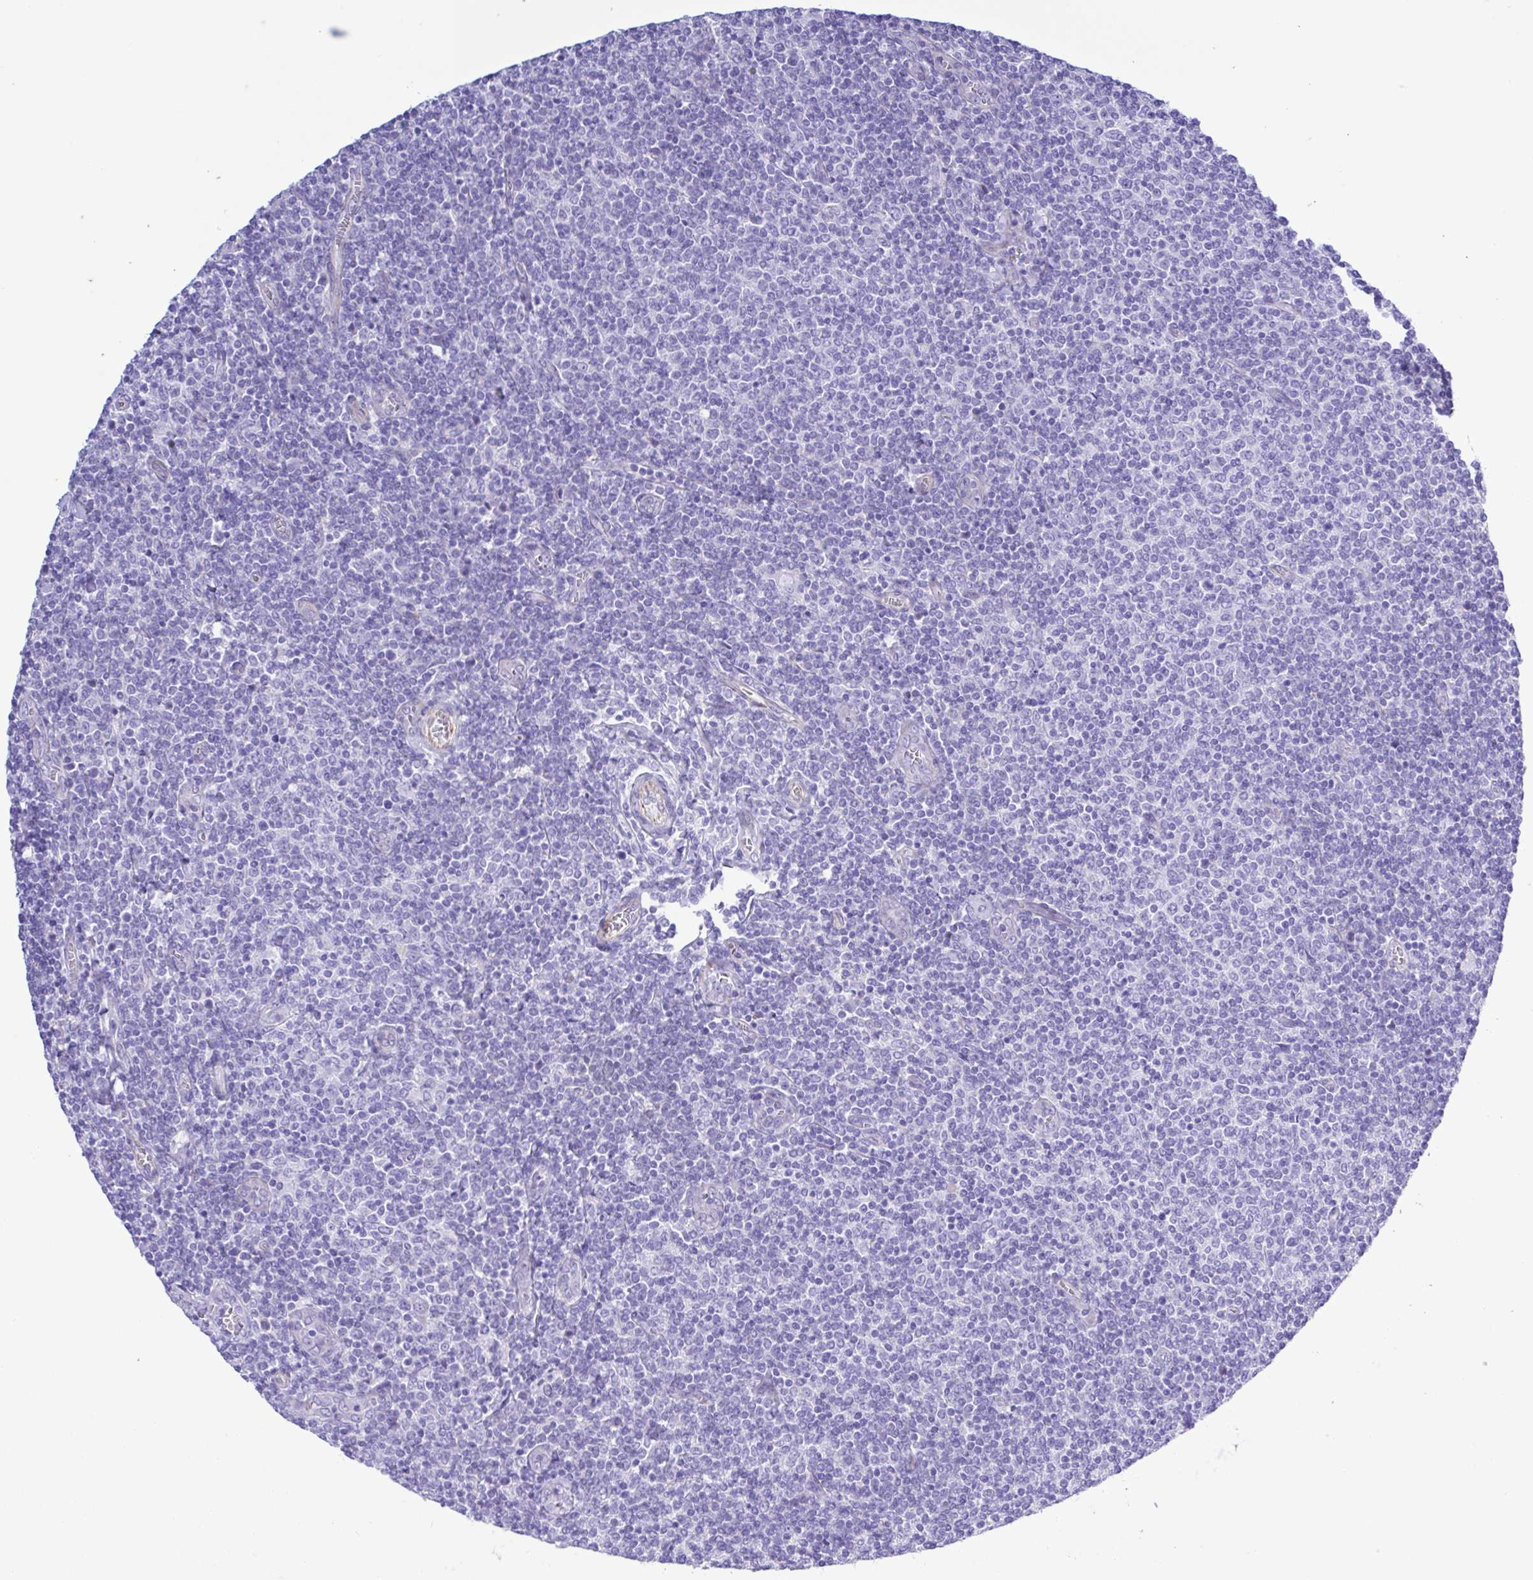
{"staining": {"intensity": "negative", "quantity": "none", "location": "none"}, "tissue": "lymphoma", "cell_type": "Tumor cells", "image_type": "cancer", "snomed": [{"axis": "morphology", "description": "Malignant lymphoma, non-Hodgkin's type, Low grade"}, {"axis": "topography", "description": "Lymph node"}], "caption": "IHC histopathology image of neoplastic tissue: human lymphoma stained with DAB (3,3'-diaminobenzidine) displays no significant protein positivity in tumor cells. (DAB (3,3'-diaminobenzidine) IHC with hematoxylin counter stain).", "gene": "CYP11A1", "patient": {"sex": "male", "age": 52}}